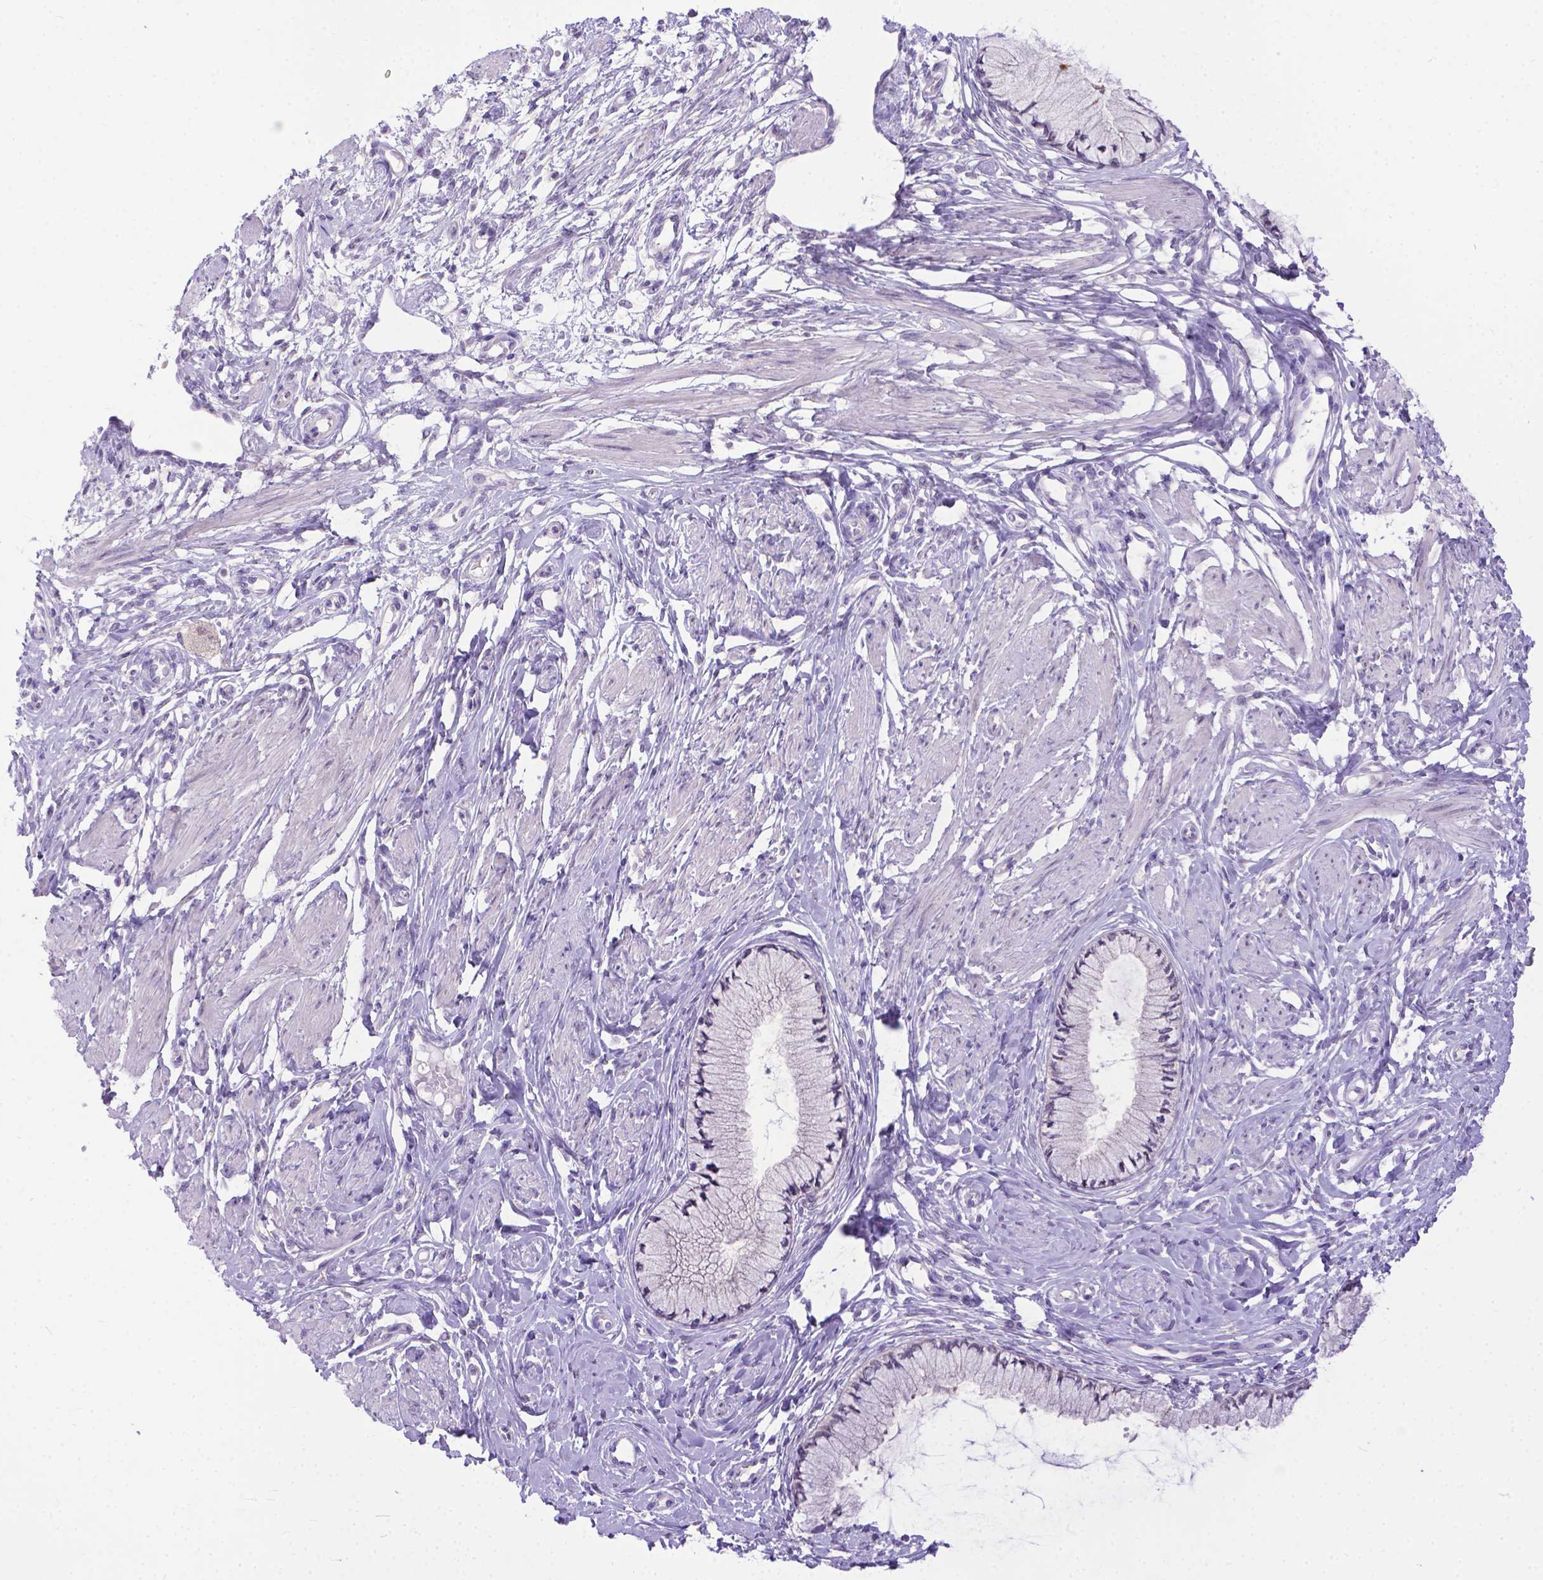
{"staining": {"intensity": "negative", "quantity": "none", "location": "none"}, "tissue": "cervix", "cell_type": "Glandular cells", "image_type": "normal", "snomed": [{"axis": "morphology", "description": "Normal tissue, NOS"}, {"axis": "topography", "description": "Cervix"}], "caption": "Glandular cells show no significant protein staining in normal cervix. (DAB immunohistochemistry, high magnification).", "gene": "TTLL6", "patient": {"sex": "female", "age": 37}}